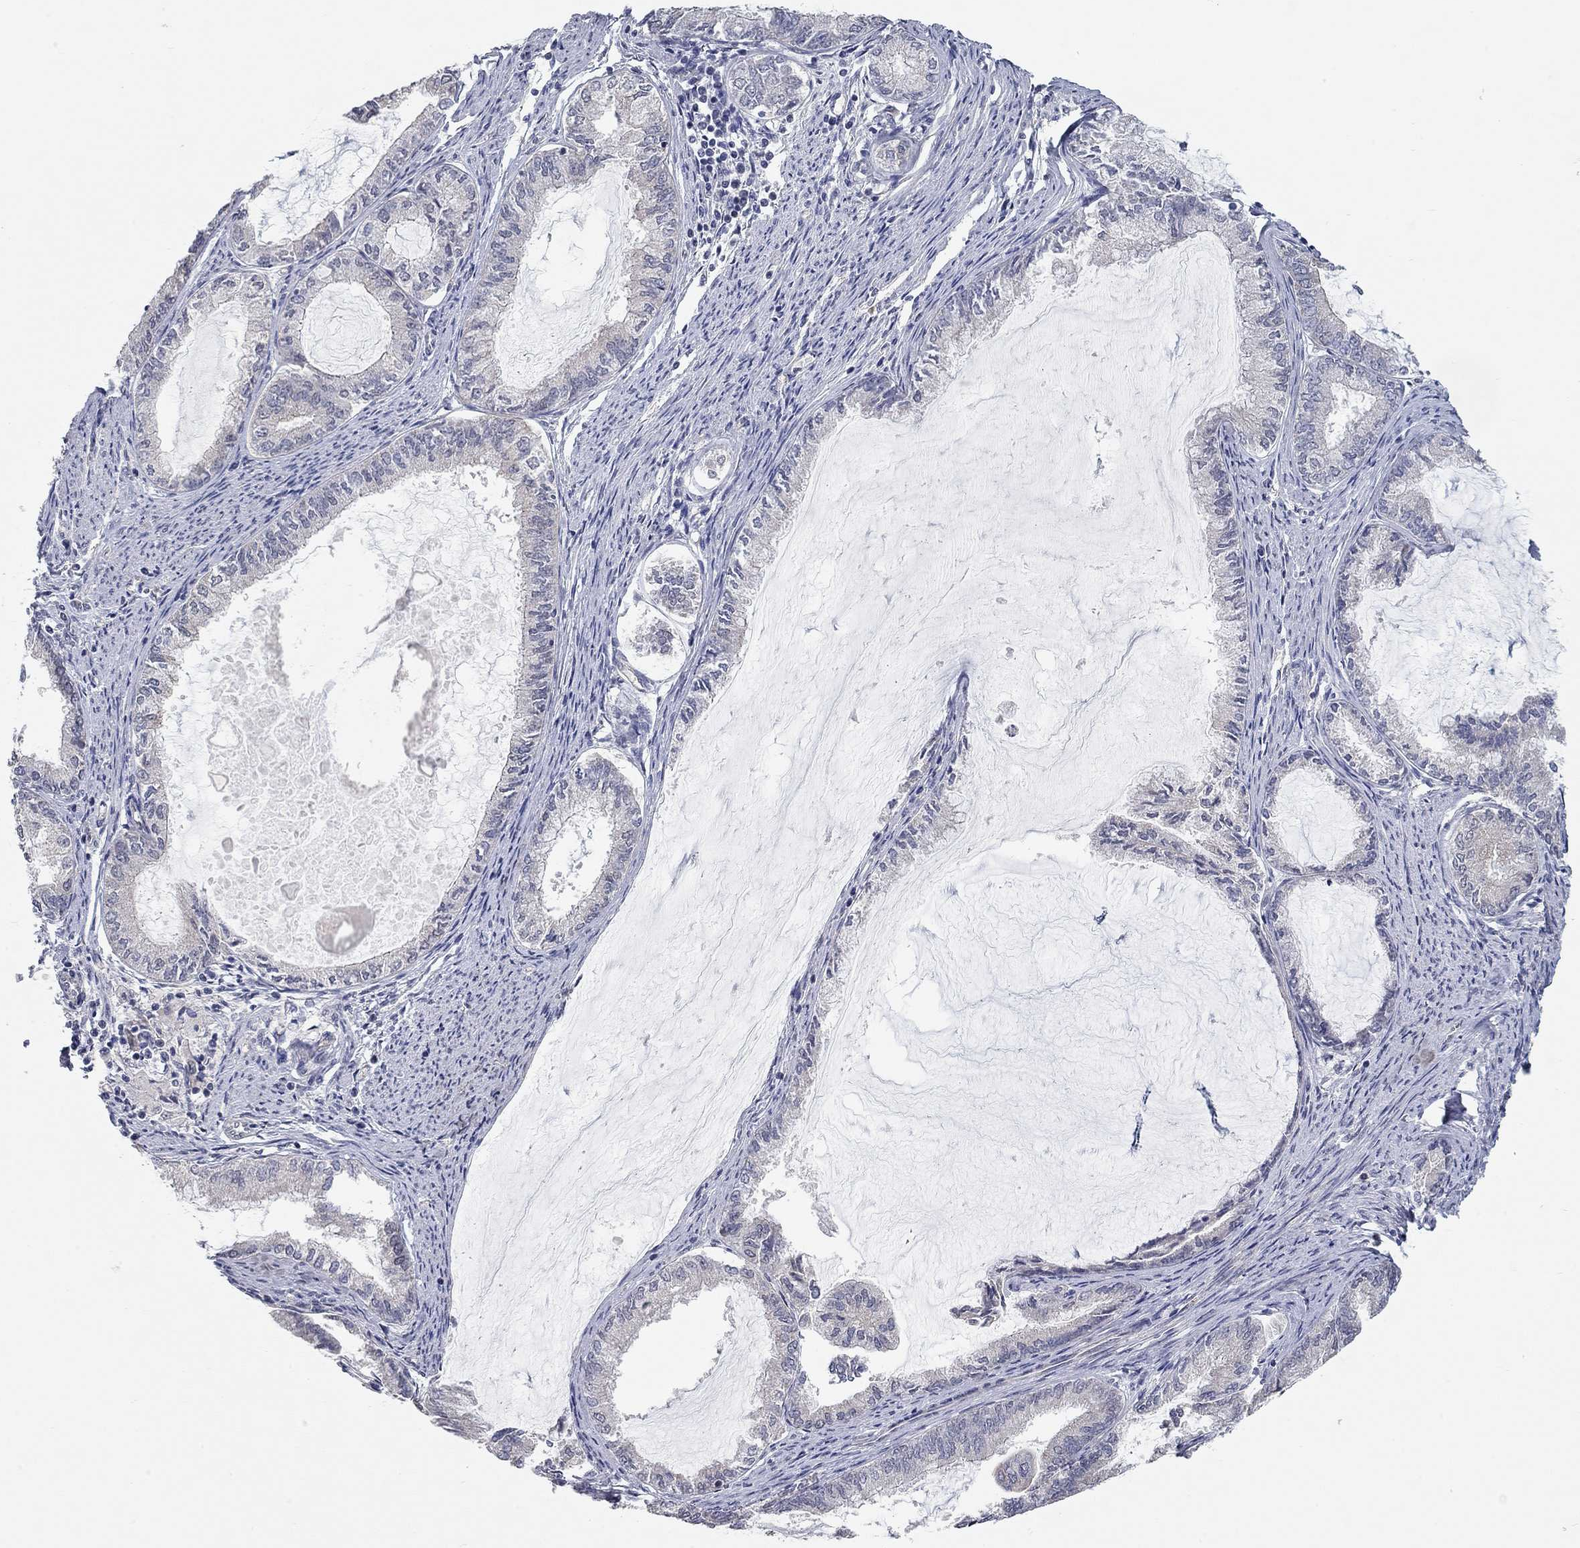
{"staining": {"intensity": "negative", "quantity": "none", "location": "none"}, "tissue": "endometrial cancer", "cell_type": "Tumor cells", "image_type": "cancer", "snomed": [{"axis": "morphology", "description": "Adenocarcinoma, NOS"}, {"axis": "topography", "description": "Endometrium"}], "caption": "Protein analysis of adenocarcinoma (endometrial) shows no significant expression in tumor cells. (Brightfield microscopy of DAB immunohistochemistry (IHC) at high magnification).", "gene": "WASF3", "patient": {"sex": "female", "age": 86}}